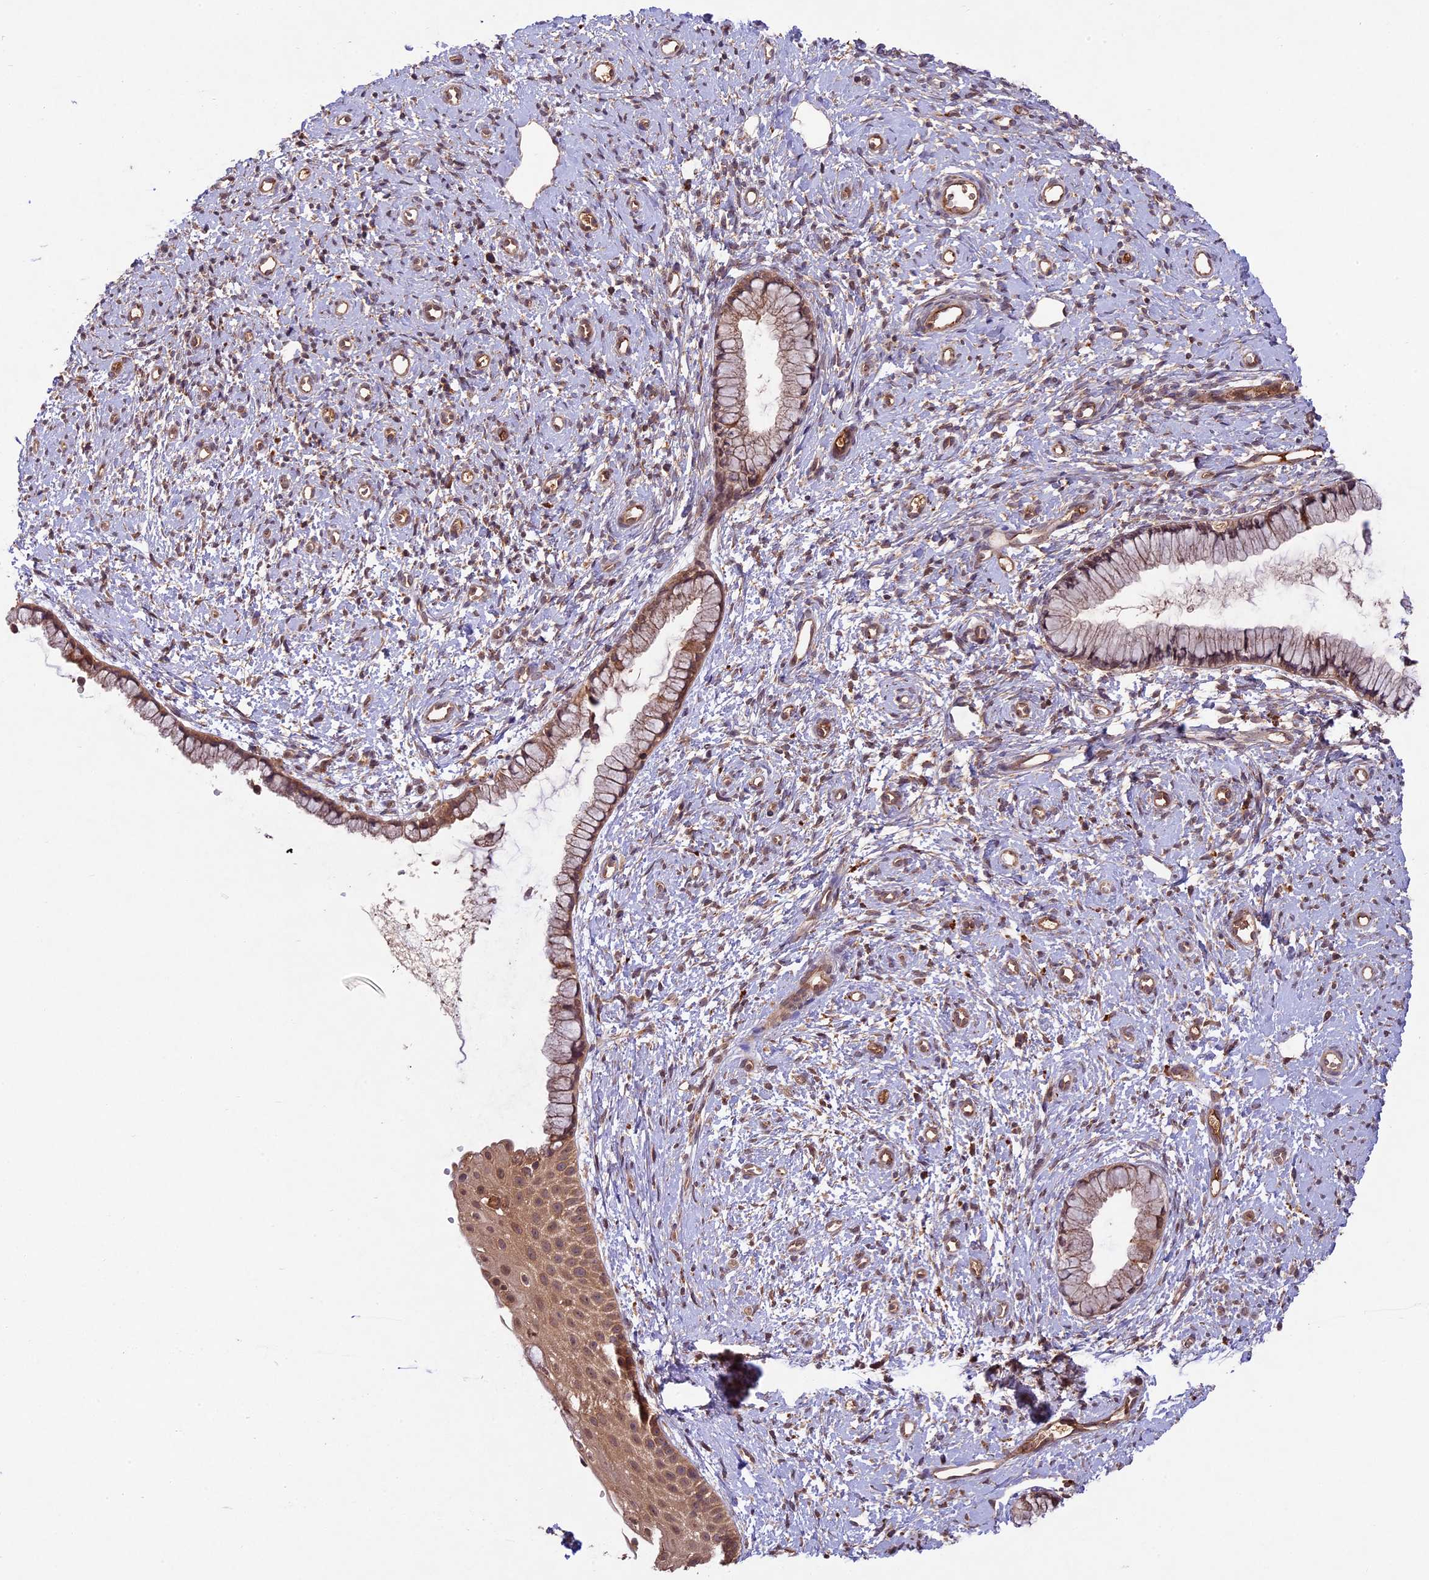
{"staining": {"intensity": "moderate", "quantity": ">75%", "location": "cytoplasmic/membranous"}, "tissue": "cervix", "cell_type": "Glandular cells", "image_type": "normal", "snomed": [{"axis": "morphology", "description": "Normal tissue, NOS"}, {"axis": "topography", "description": "Cervix"}], "caption": "Moderate cytoplasmic/membranous protein expression is seen in about >75% of glandular cells in cervix. The staining is performed using DAB (3,3'-diaminobenzidine) brown chromogen to label protein expression. The nuclei are counter-stained blue using hematoxylin.", "gene": "CHAC1", "patient": {"sex": "female", "age": 57}}